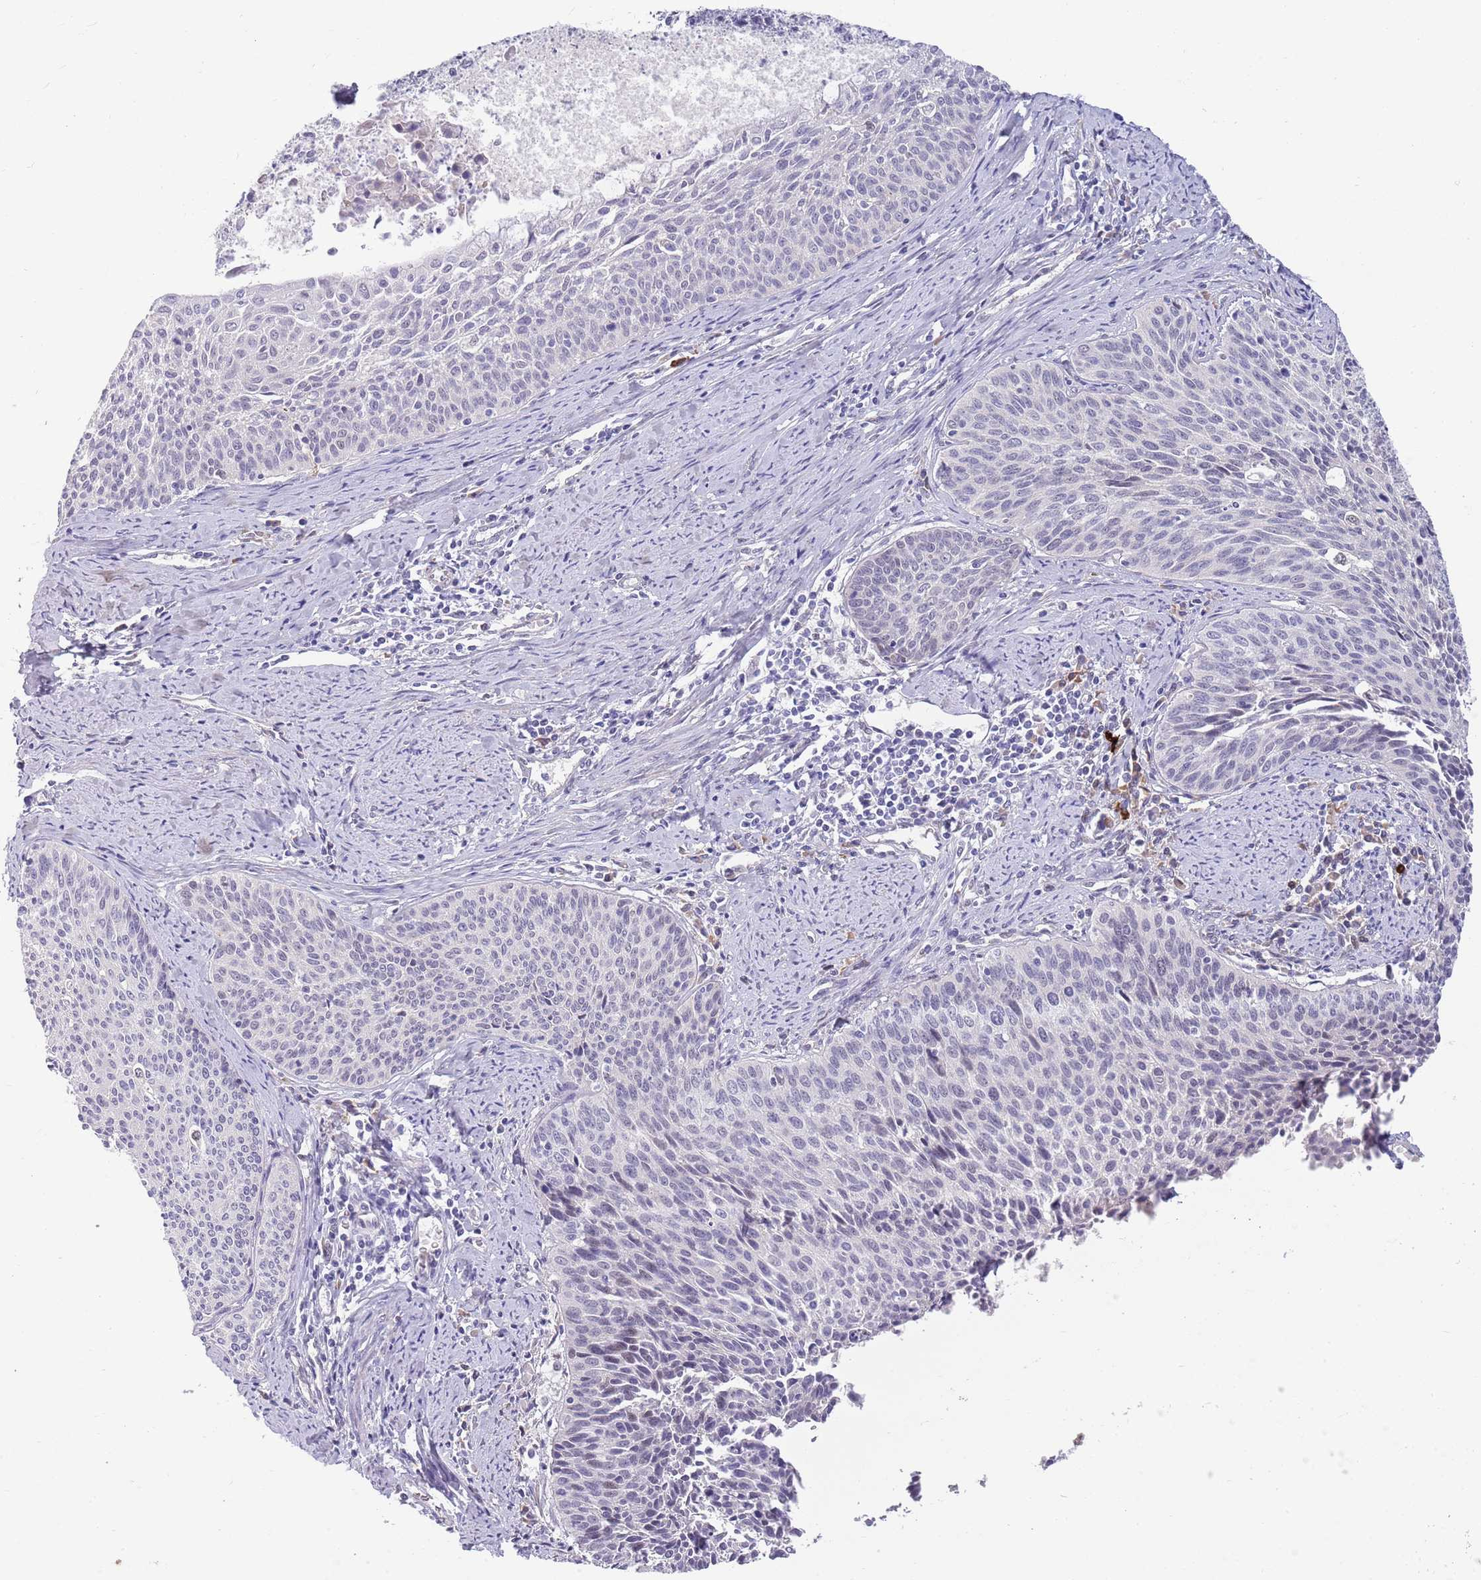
{"staining": {"intensity": "negative", "quantity": "none", "location": "none"}, "tissue": "cervical cancer", "cell_type": "Tumor cells", "image_type": "cancer", "snomed": [{"axis": "morphology", "description": "Squamous cell carcinoma, NOS"}, {"axis": "topography", "description": "Cervix"}], "caption": "Immunohistochemical staining of cervical squamous cell carcinoma reveals no significant staining in tumor cells.", "gene": "NLRP6", "patient": {"sex": "female", "age": 55}}